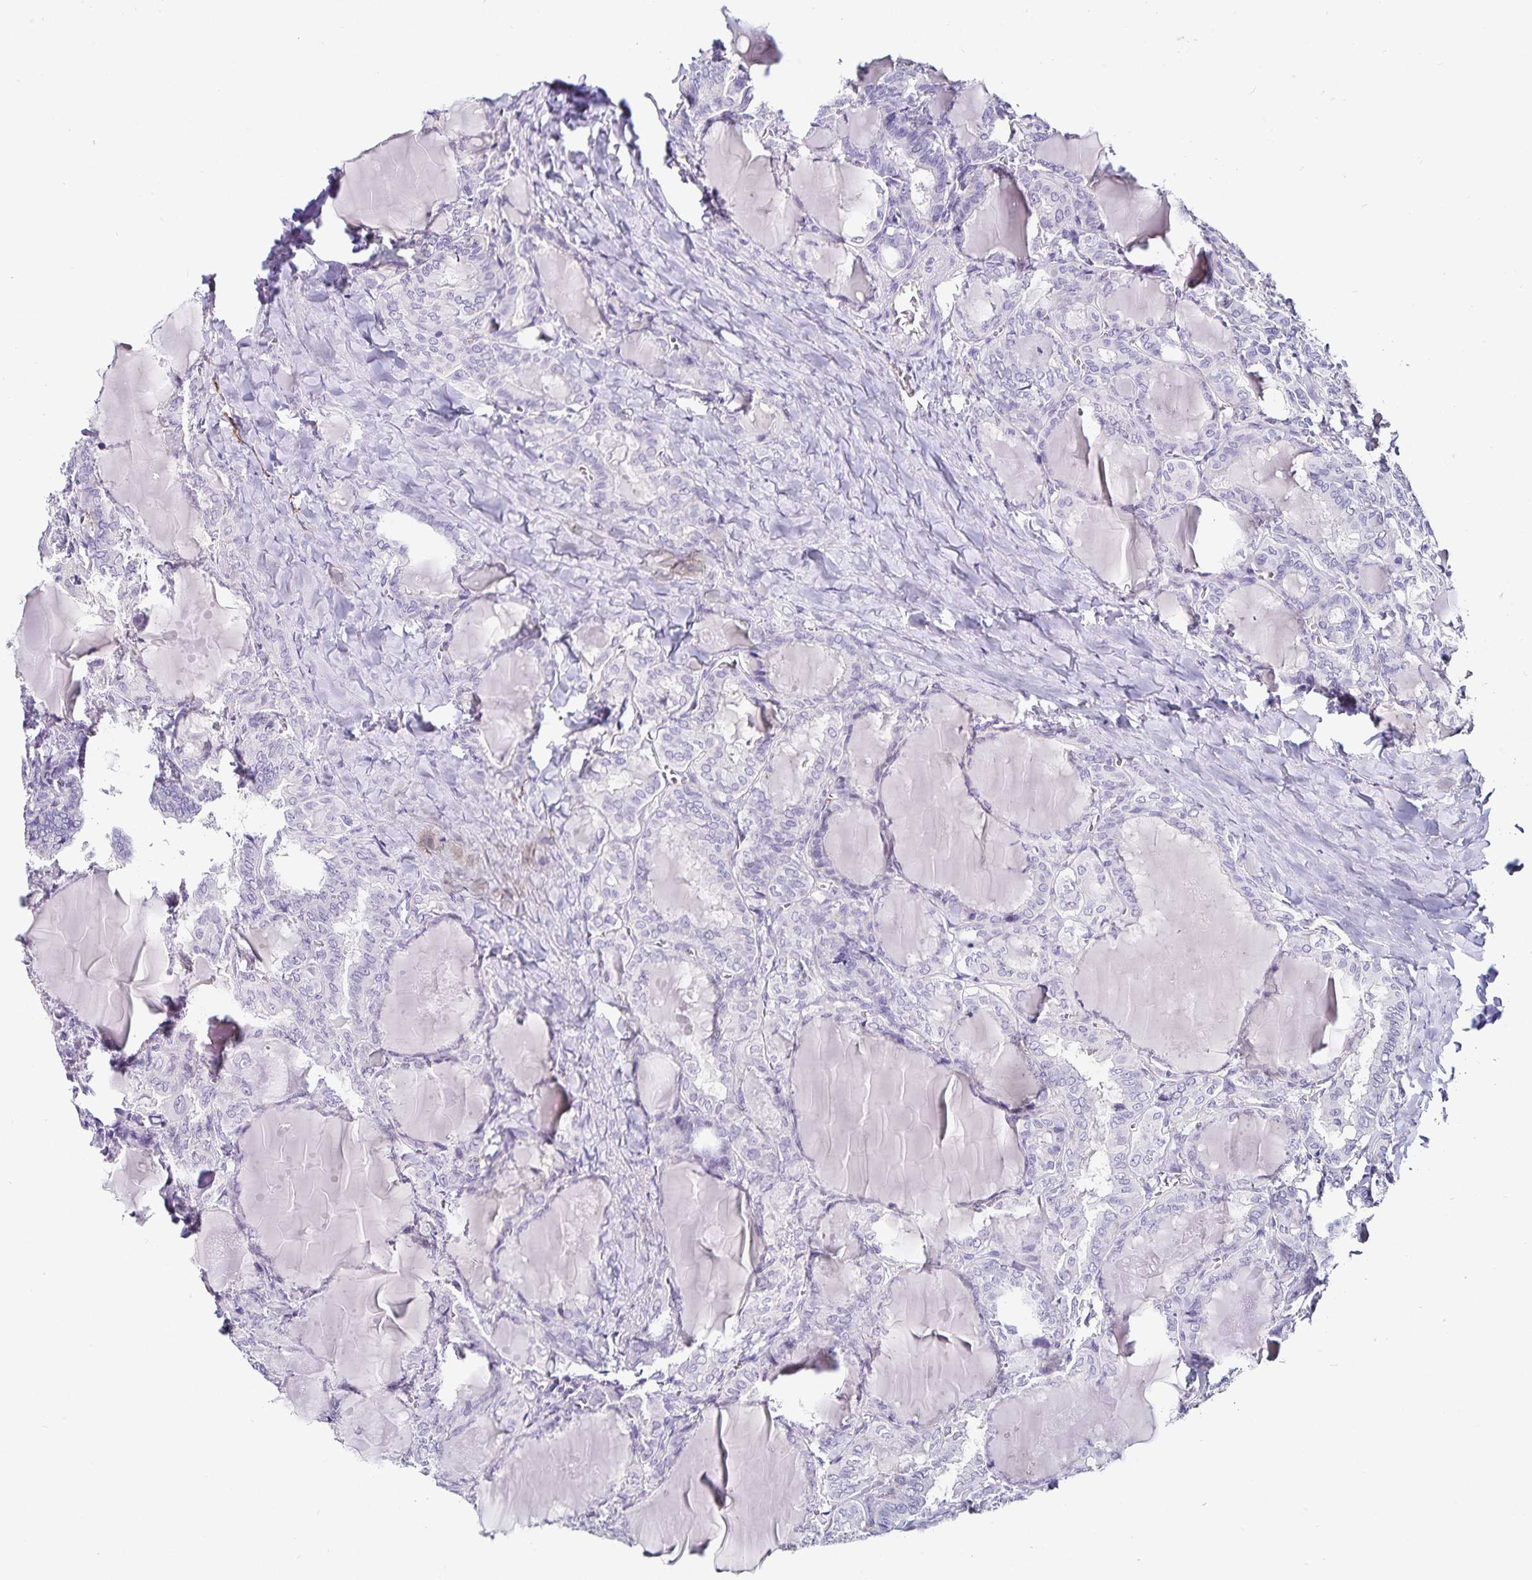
{"staining": {"intensity": "negative", "quantity": "none", "location": "none"}, "tissue": "thyroid cancer", "cell_type": "Tumor cells", "image_type": "cancer", "snomed": [{"axis": "morphology", "description": "Papillary adenocarcinoma, NOS"}, {"axis": "topography", "description": "Thyroid gland"}], "caption": "High power microscopy histopathology image of an immunohistochemistry micrograph of thyroid cancer, revealing no significant positivity in tumor cells.", "gene": "TSPAN7", "patient": {"sex": "female", "age": 46}}